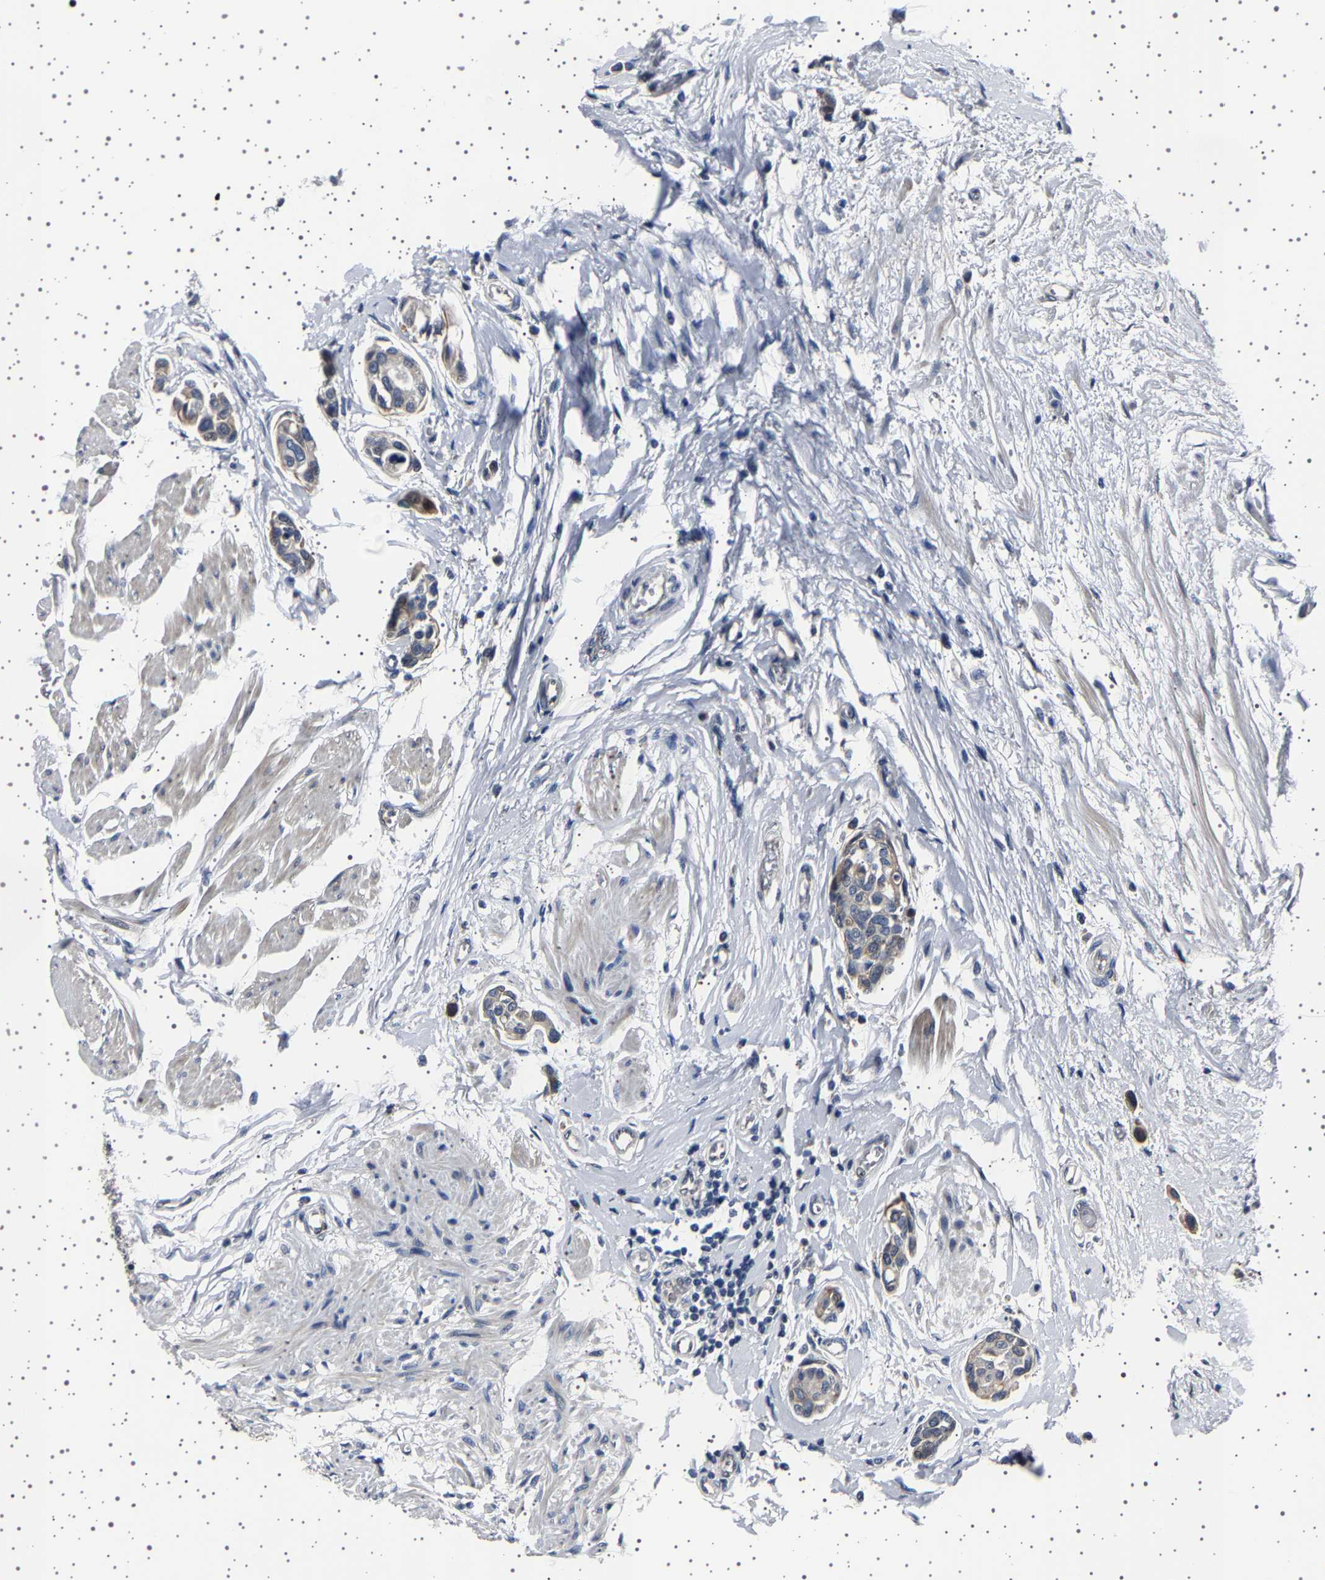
{"staining": {"intensity": "weak", "quantity": "<25%", "location": "cytoplasmic/membranous"}, "tissue": "urothelial cancer", "cell_type": "Tumor cells", "image_type": "cancer", "snomed": [{"axis": "morphology", "description": "Urothelial carcinoma, High grade"}, {"axis": "topography", "description": "Urinary bladder"}], "caption": "This photomicrograph is of urothelial carcinoma (high-grade) stained with immunohistochemistry (IHC) to label a protein in brown with the nuclei are counter-stained blue. There is no expression in tumor cells.", "gene": "IL10RB", "patient": {"sex": "male", "age": 78}}